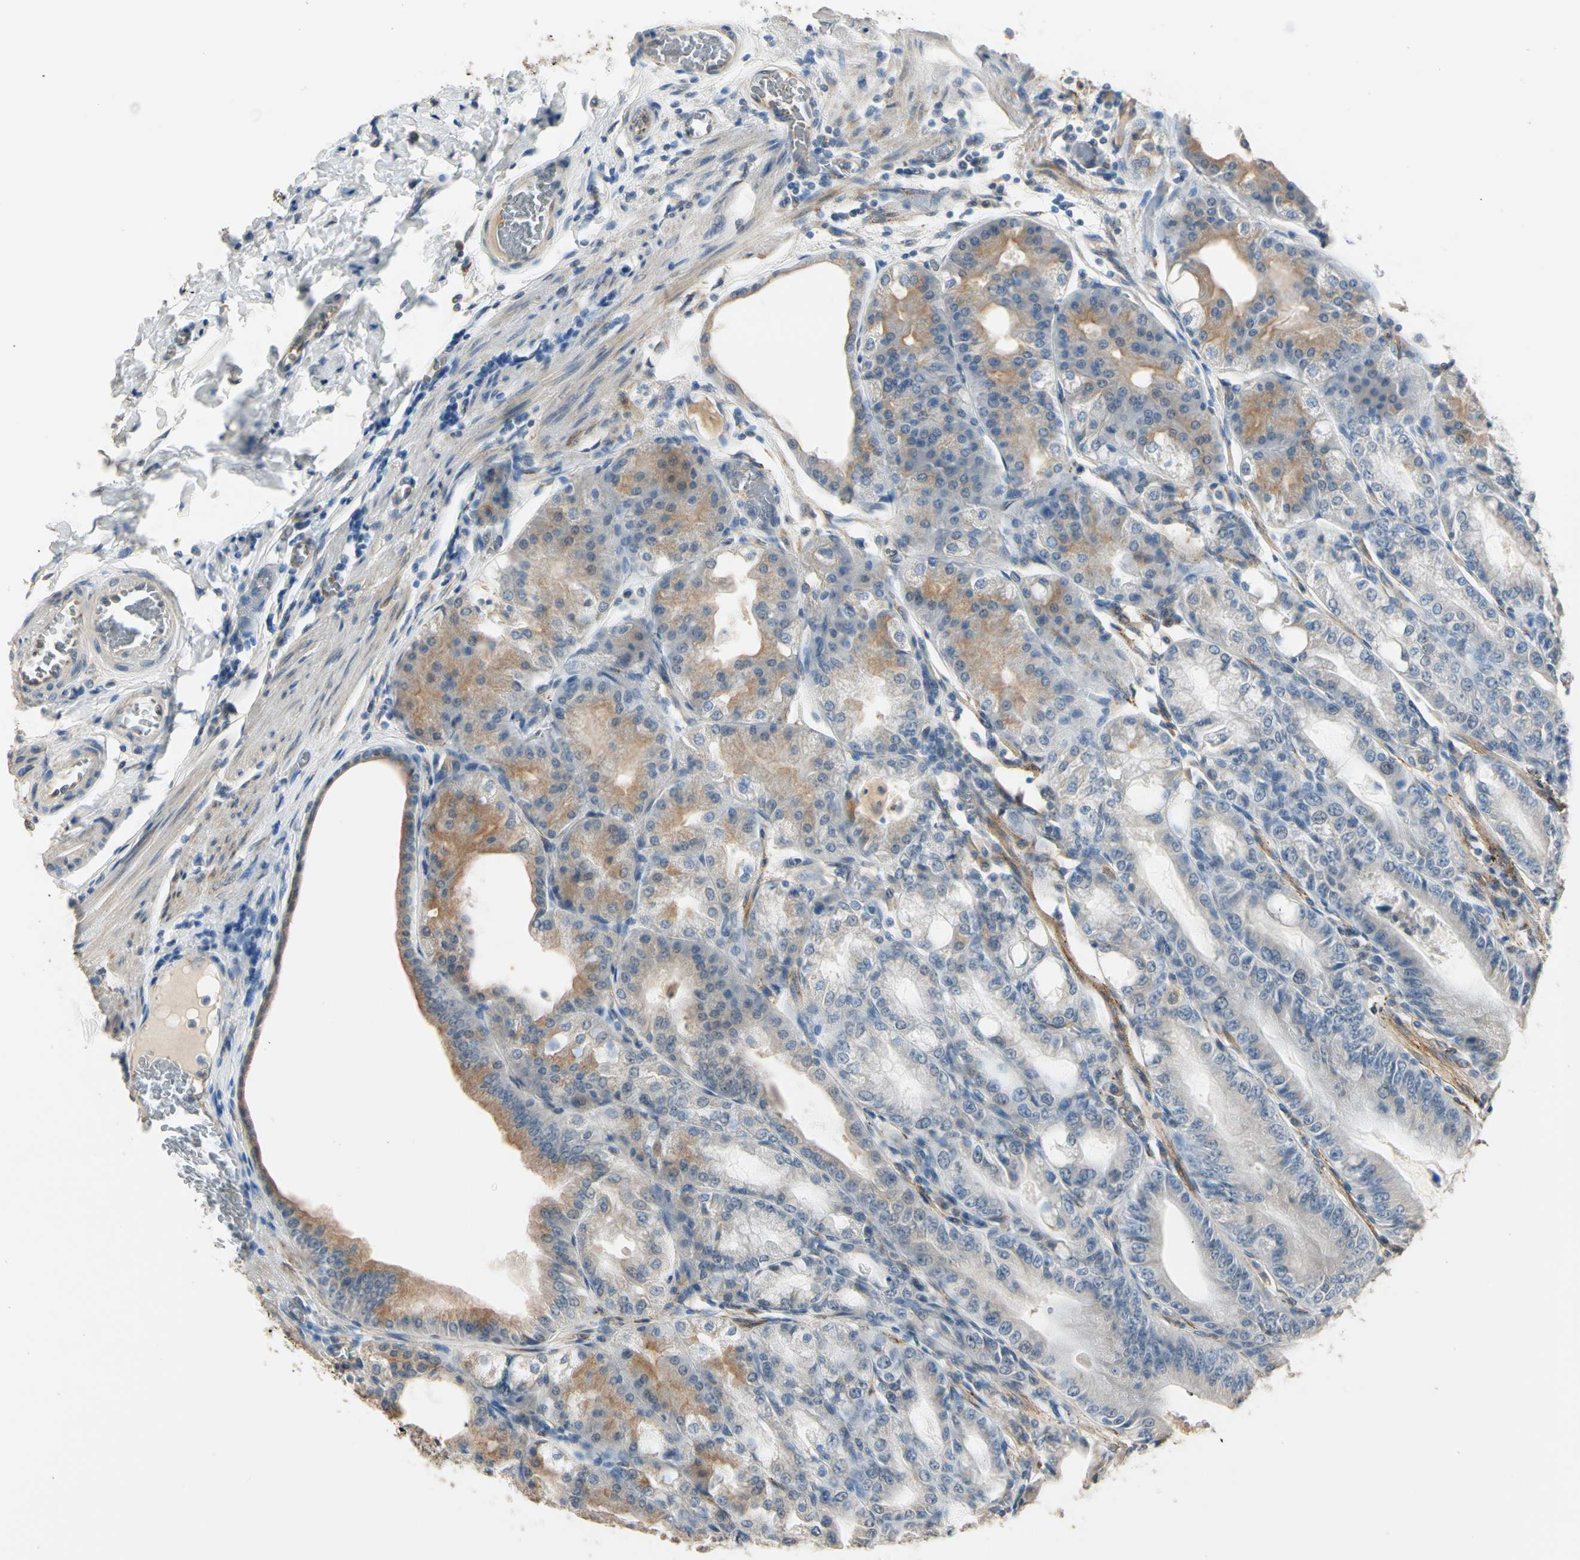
{"staining": {"intensity": "moderate", "quantity": "25%-75%", "location": "cytoplasmic/membranous"}, "tissue": "stomach", "cell_type": "Glandular cells", "image_type": "normal", "snomed": [{"axis": "morphology", "description": "Normal tissue, NOS"}, {"axis": "topography", "description": "Stomach, lower"}], "caption": "A high-resolution micrograph shows IHC staining of normal stomach, which reveals moderate cytoplasmic/membranous positivity in about 25%-75% of glandular cells.", "gene": "TASOR", "patient": {"sex": "male", "age": 71}}